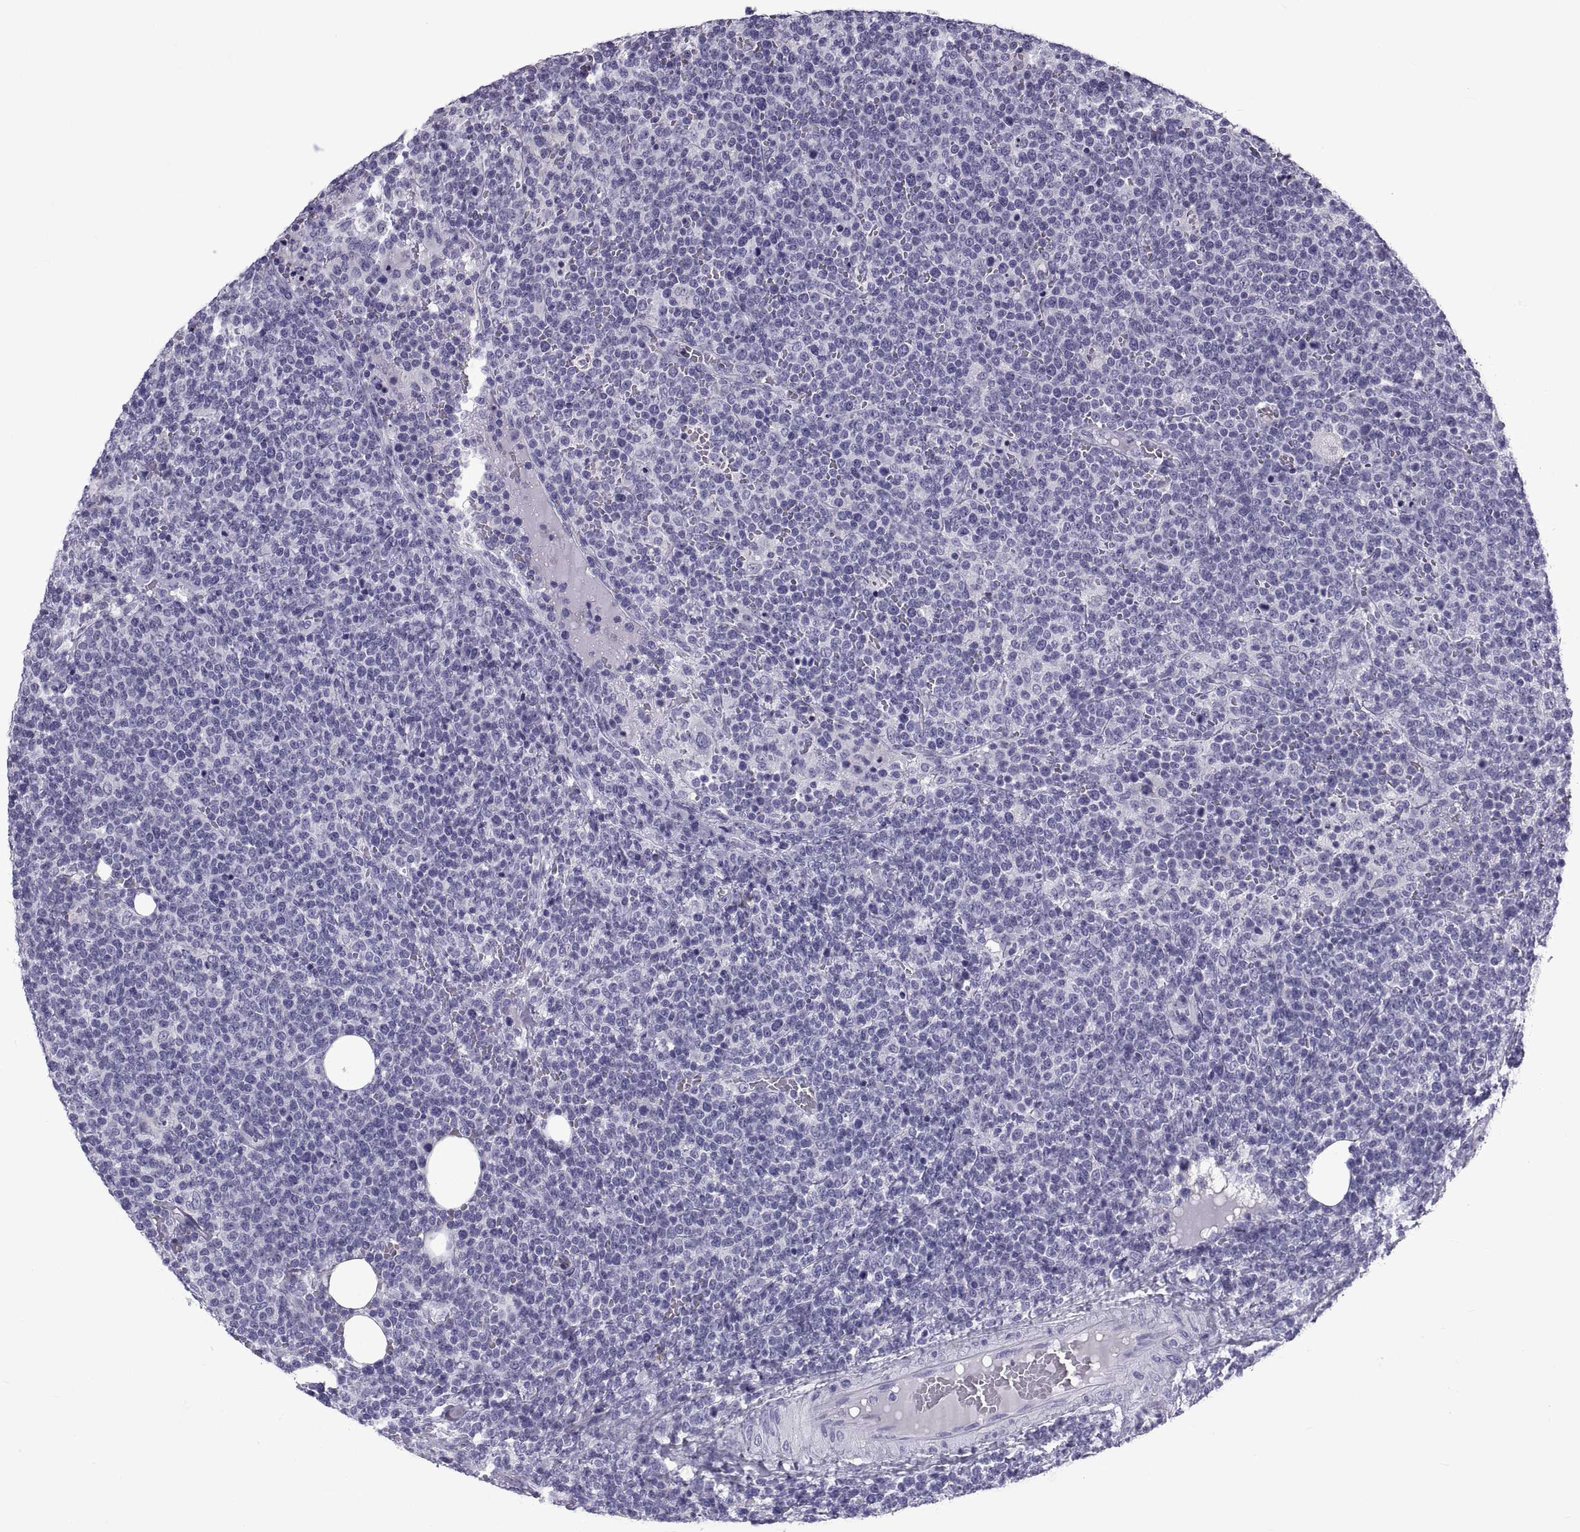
{"staining": {"intensity": "negative", "quantity": "none", "location": "none"}, "tissue": "lymphoma", "cell_type": "Tumor cells", "image_type": "cancer", "snomed": [{"axis": "morphology", "description": "Malignant lymphoma, non-Hodgkin's type, High grade"}, {"axis": "topography", "description": "Lymph node"}], "caption": "Tumor cells show no significant staining in high-grade malignant lymphoma, non-Hodgkin's type.", "gene": "NPTX2", "patient": {"sex": "male", "age": 61}}